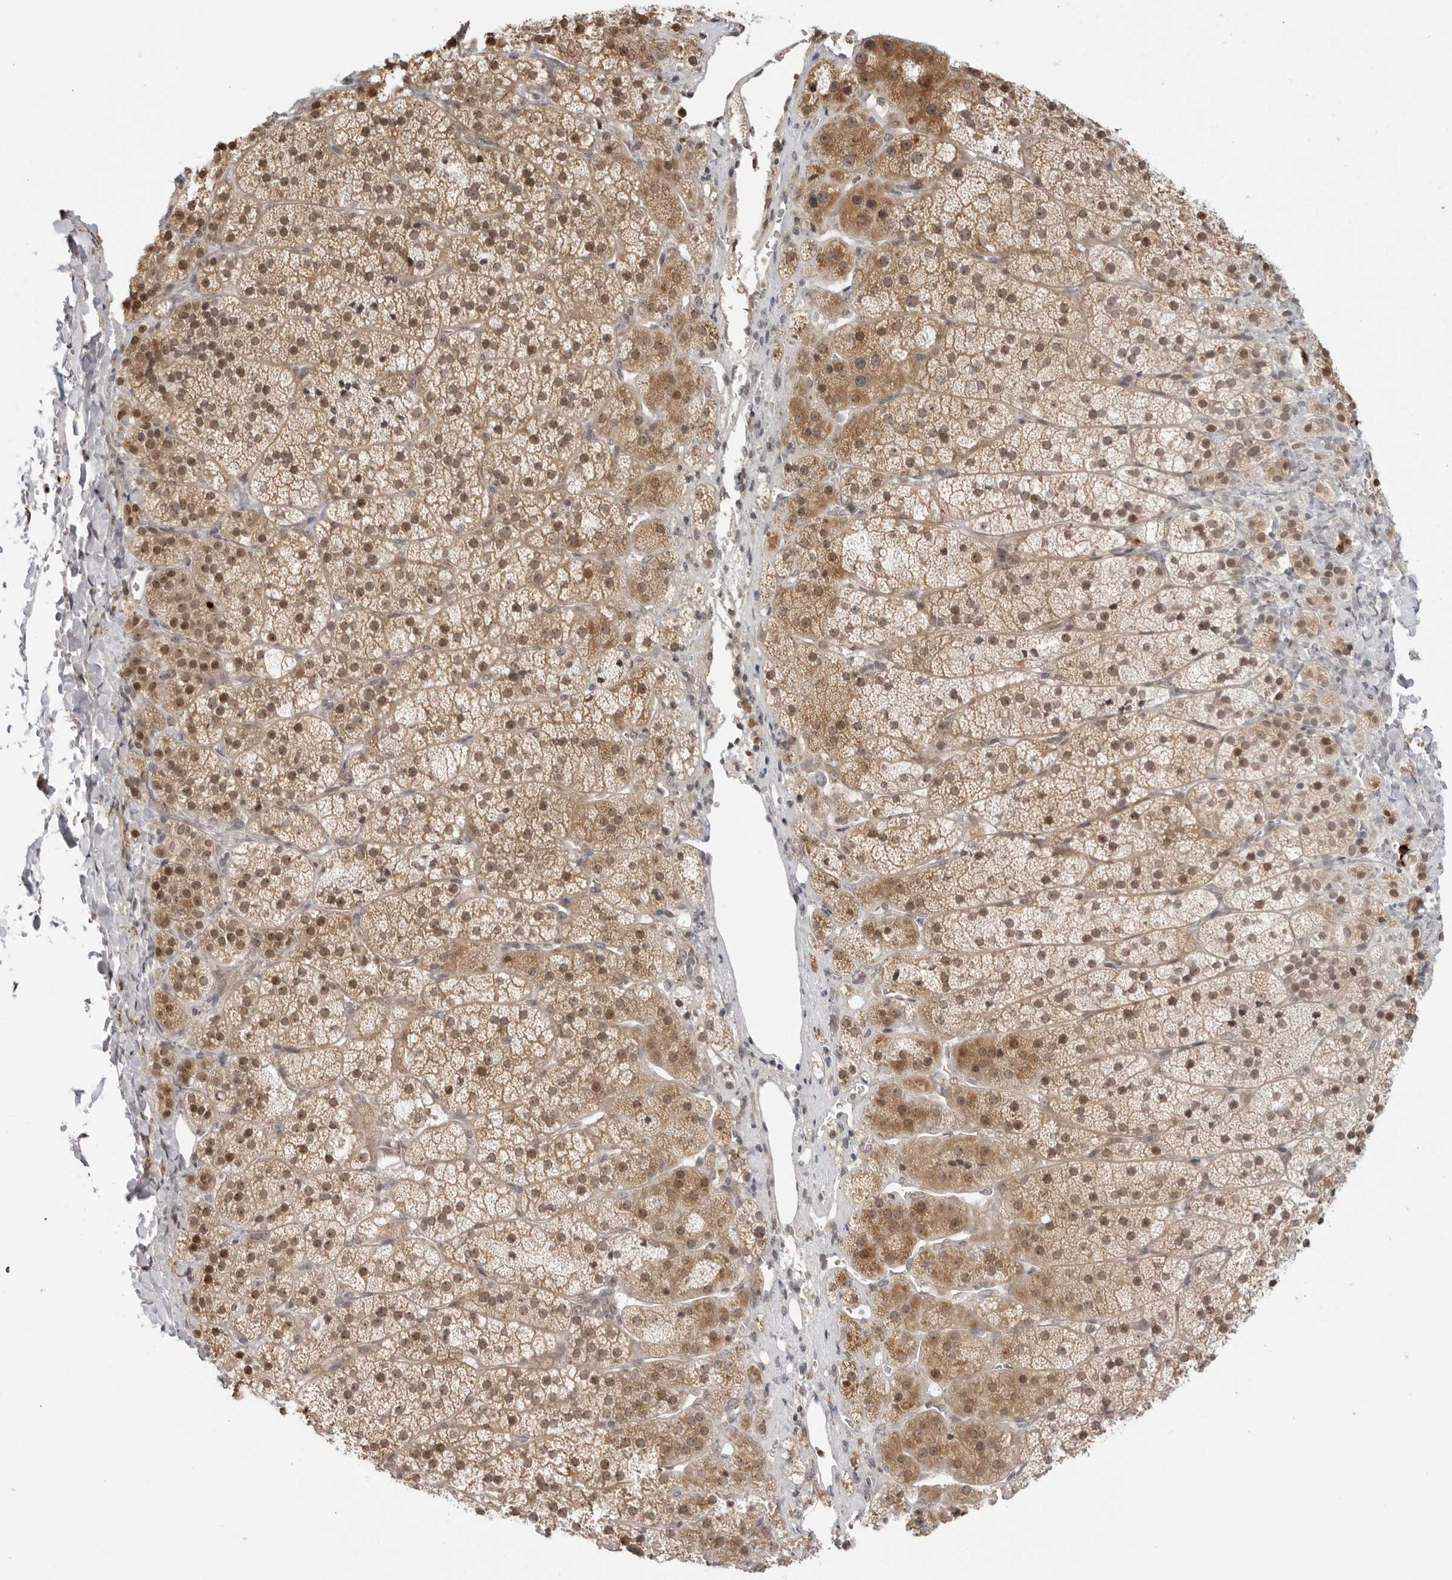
{"staining": {"intensity": "moderate", "quantity": ">75%", "location": "cytoplasmic/membranous,nuclear"}, "tissue": "adrenal gland", "cell_type": "Glandular cells", "image_type": "normal", "snomed": [{"axis": "morphology", "description": "Normal tissue, NOS"}, {"axis": "topography", "description": "Adrenal gland"}], "caption": "Protein staining of unremarkable adrenal gland exhibits moderate cytoplasmic/membranous,nuclear staining in about >75% of glandular cells.", "gene": "SUGCT", "patient": {"sex": "female", "age": 44}}